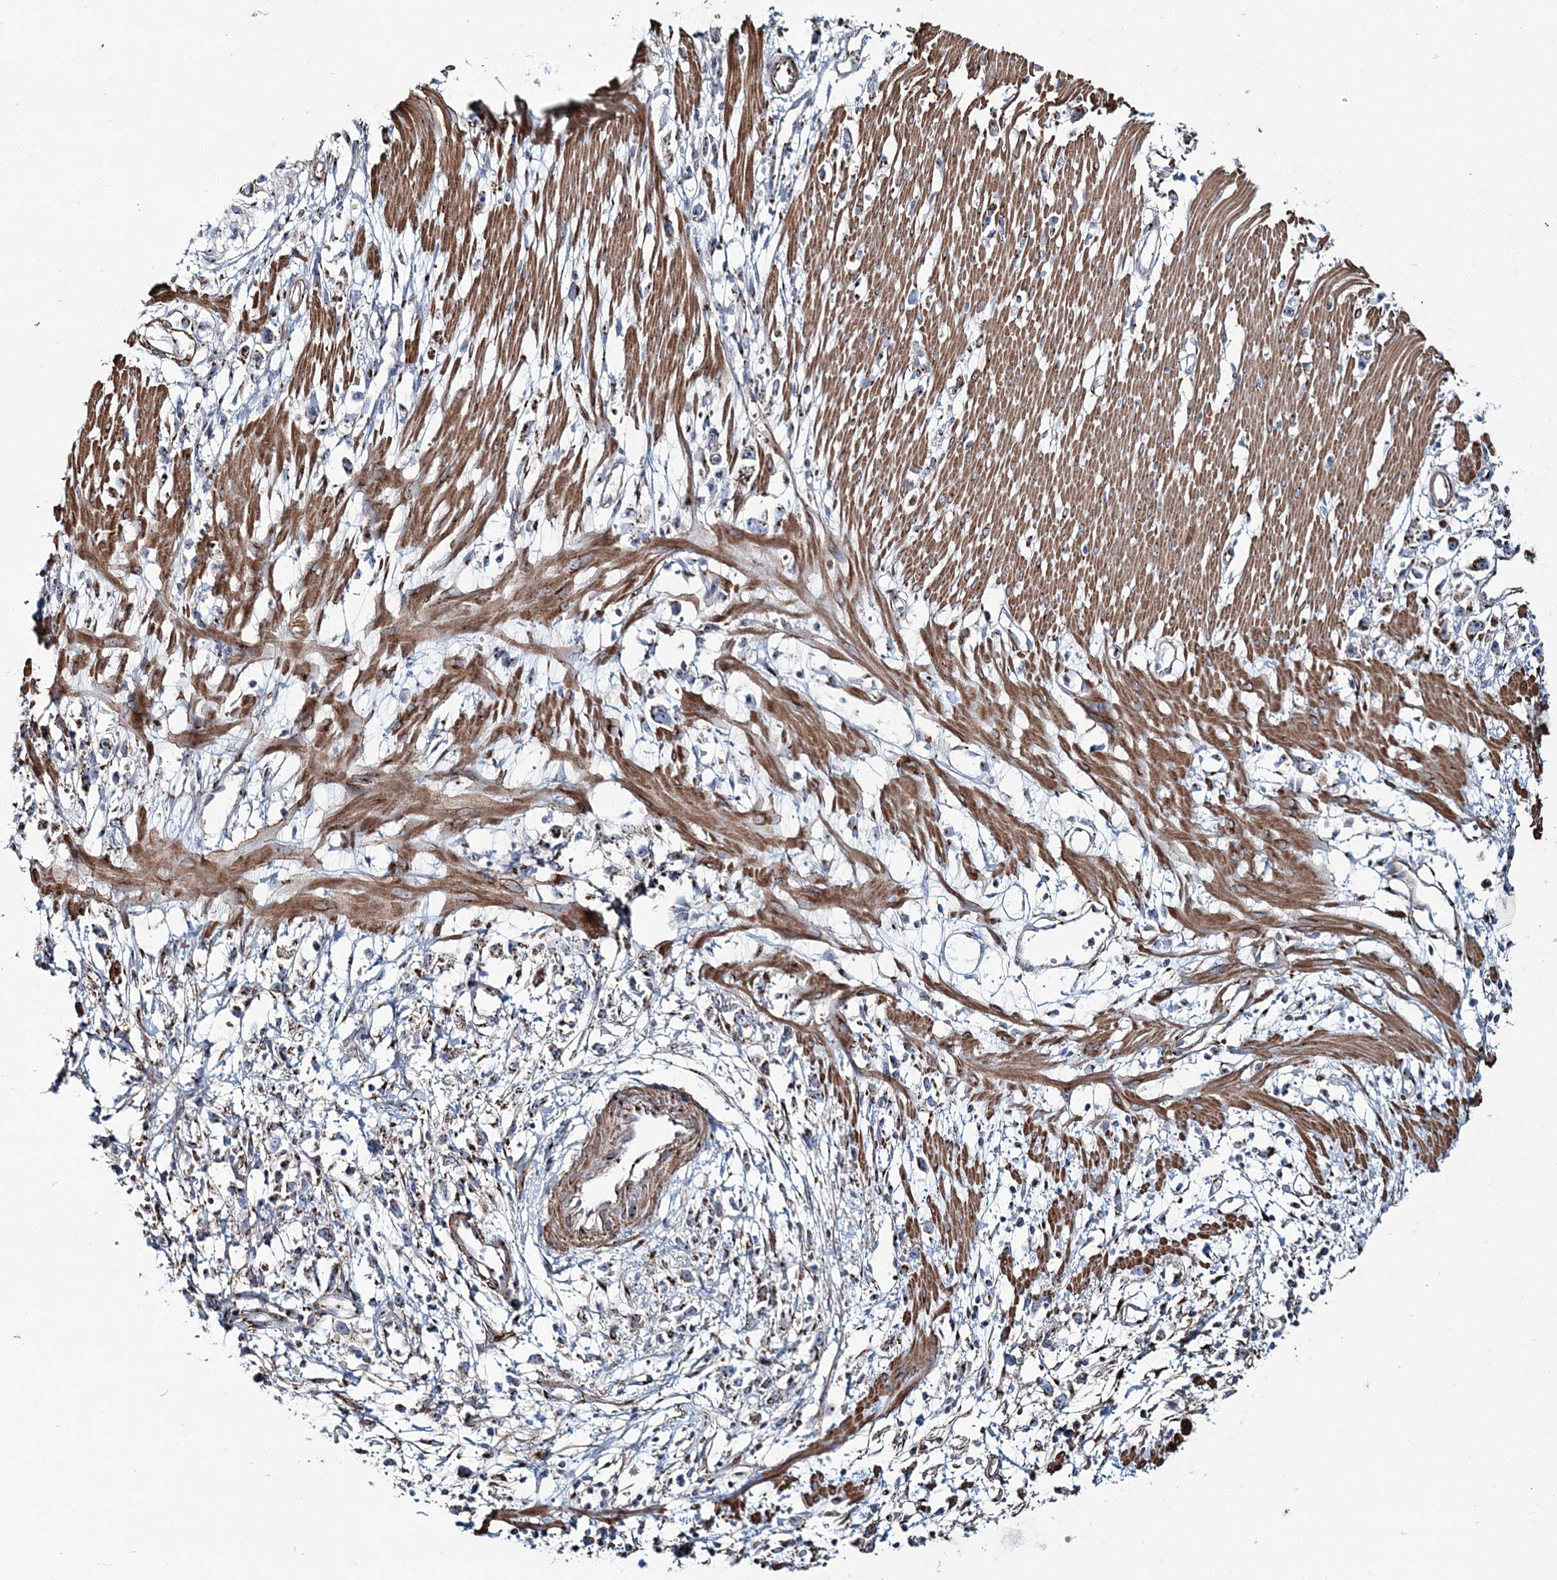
{"staining": {"intensity": "moderate", "quantity": "<25%", "location": "cytoplasmic/membranous"}, "tissue": "stomach cancer", "cell_type": "Tumor cells", "image_type": "cancer", "snomed": [{"axis": "morphology", "description": "Adenocarcinoma, NOS"}, {"axis": "topography", "description": "Stomach"}], "caption": "Immunohistochemistry staining of stomach cancer, which displays low levels of moderate cytoplasmic/membranous positivity in approximately <25% of tumor cells indicating moderate cytoplasmic/membranous protein expression. The staining was performed using DAB (brown) for protein detection and nuclei were counterstained in hematoxylin (blue).", "gene": "MAN1A2", "patient": {"sex": "female", "age": 59}}